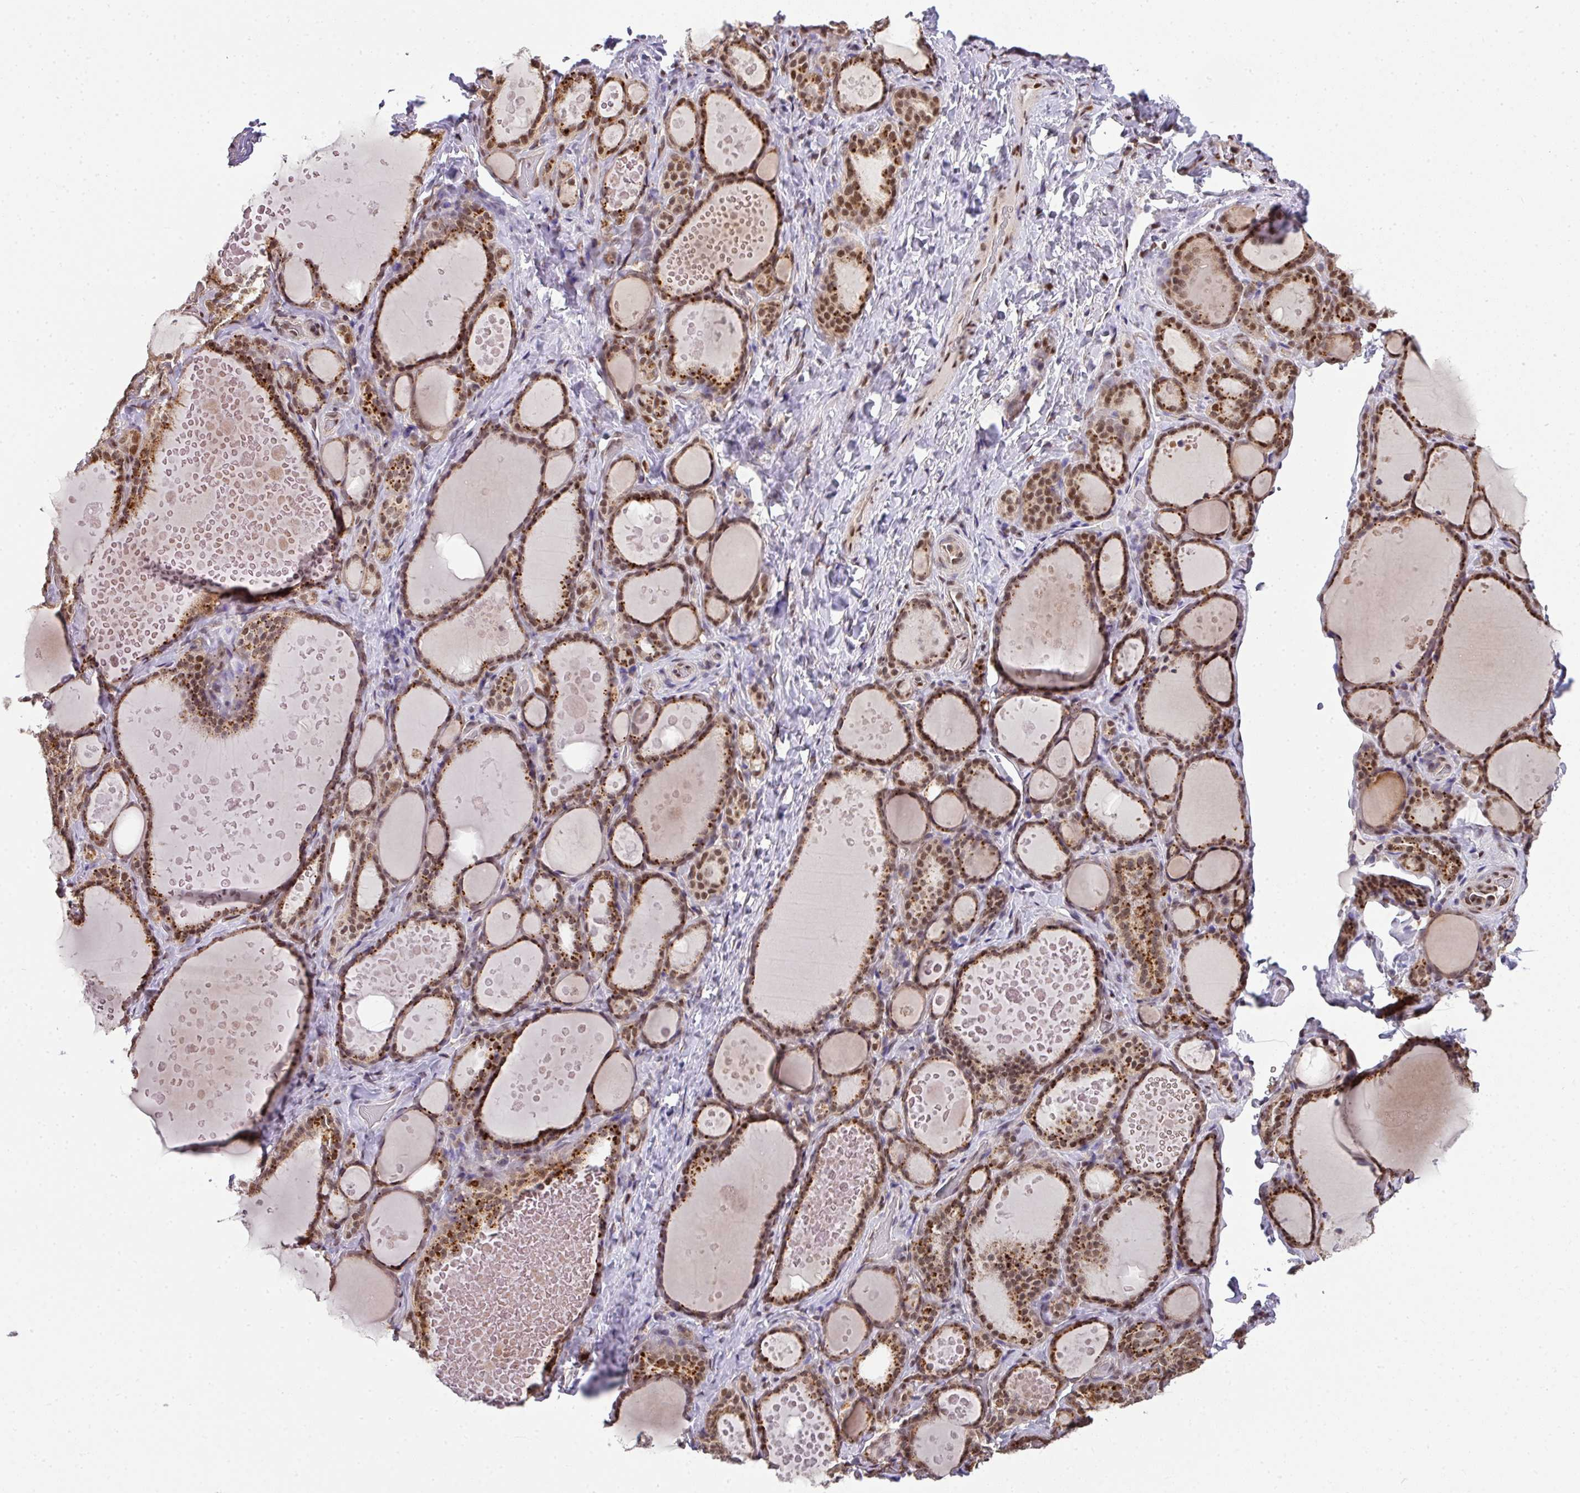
{"staining": {"intensity": "strong", "quantity": ">75%", "location": "cytoplasmic/membranous,nuclear"}, "tissue": "thyroid gland", "cell_type": "Glandular cells", "image_type": "normal", "snomed": [{"axis": "morphology", "description": "Normal tissue, NOS"}, {"axis": "topography", "description": "Thyroid gland"}], "caption": "Unremarkable thyroid gland was stained to show a protein in brown. There is high levels of strong cytoplasmic/membranous,nuclear positivity in approximately >75% of glandular cells. (DAB (3,3'-diaminobenzidine) IHC with brightfield microscopy, high magnification).", "gene": "PLK1", "patient": {"sex": "female", "age": 46}}